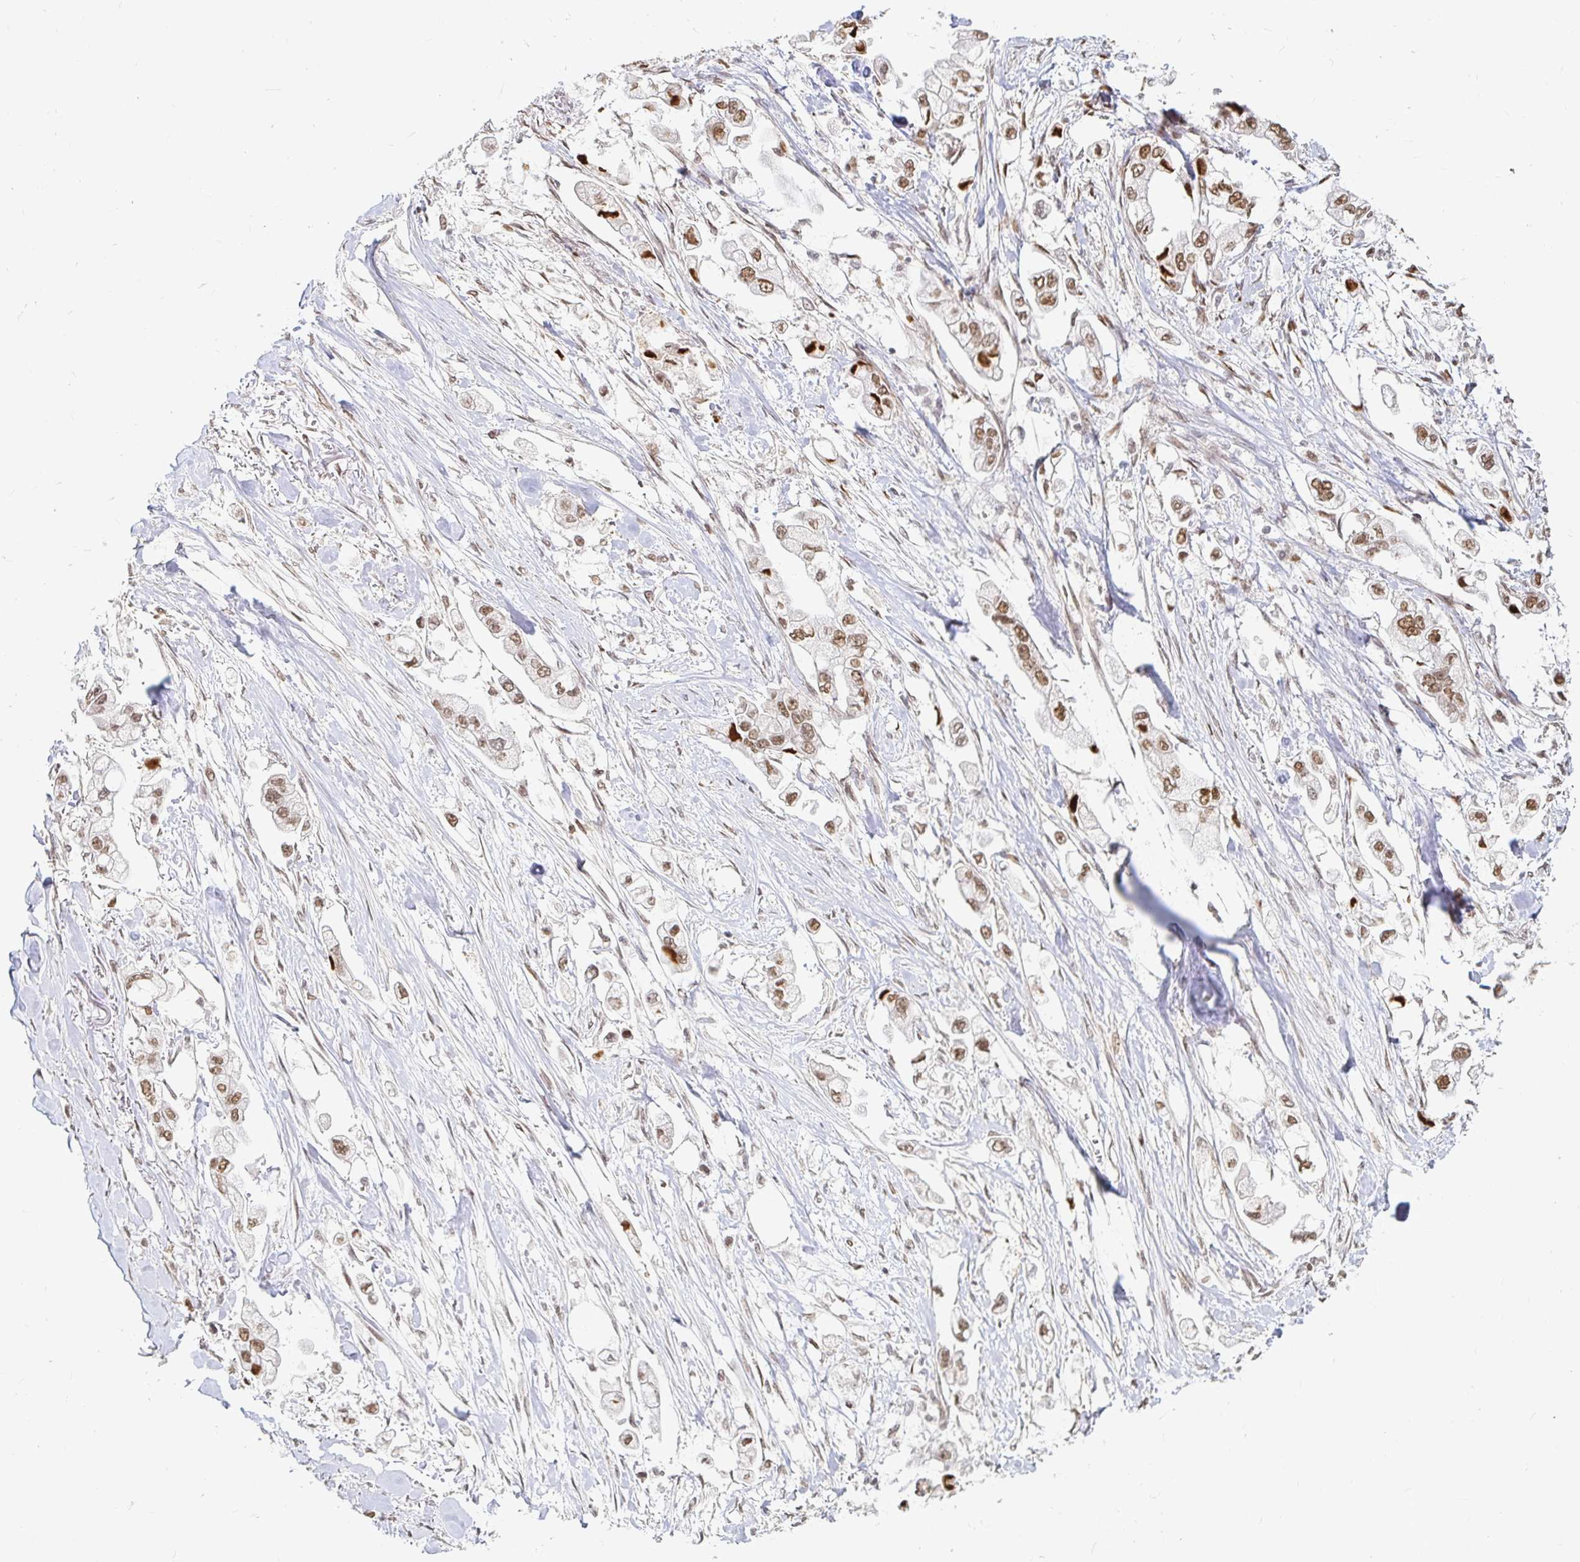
{"staining": {"intensity": "moderate", "quantity": ">75%", "location": "nuclear"}, "tissue": "stomach cancer", "cell_type": "Tumor cells", "image_type": "cancer", "snomed": [{"axis": "morphology", "description": "Adenocarcinoma, NOS"}, {"axis": "topography", "description": "Stomach"}], "caption": "Human adenocarcinoma (stomach) stained with a protein marker exhibits moderate staining in tumor cells.", "gene": "HNRNPU", "patient": {"sex": "male", "age": 62}}